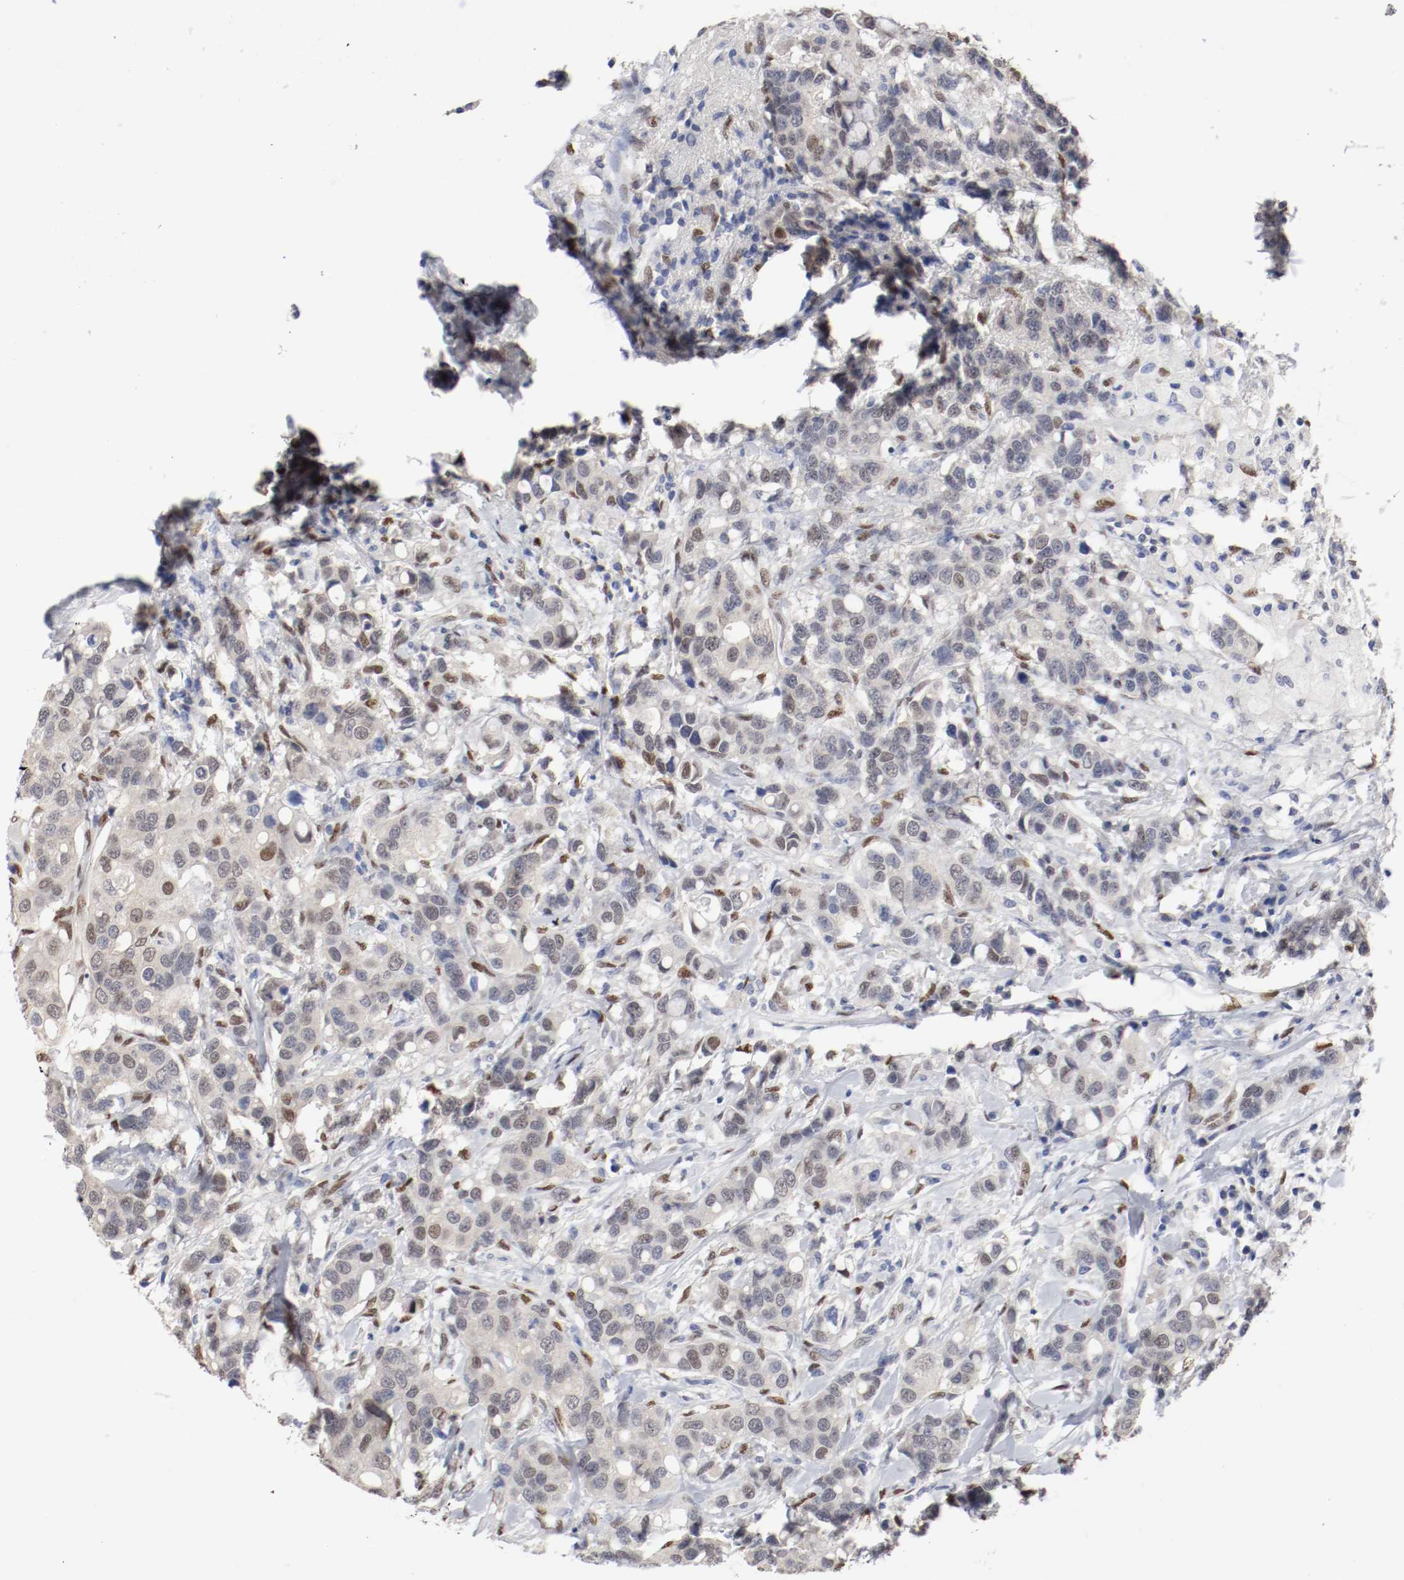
{"staining": {"intensity": "moderate", "quantity": "<25%", "location": "cytoplasmic/membranous,nuclear"}, "tissue": "breast cancer", "cell_type": "Tumor cells", "image_type": "cancer", "snomed": [{"axis": "morphology", "description": "Duct carcinoma"}, {"axis": "topography", "description": "Breast"}], "caption": "Tumor cells demonstrate low levels of moderate cytoplasmic/membranous and nuclear positivity in about <25% of cells in human breast cancer (intraductal carcinoma).", "gene": "FOSL2", "patient": {"sex": "female", "age": 27}}